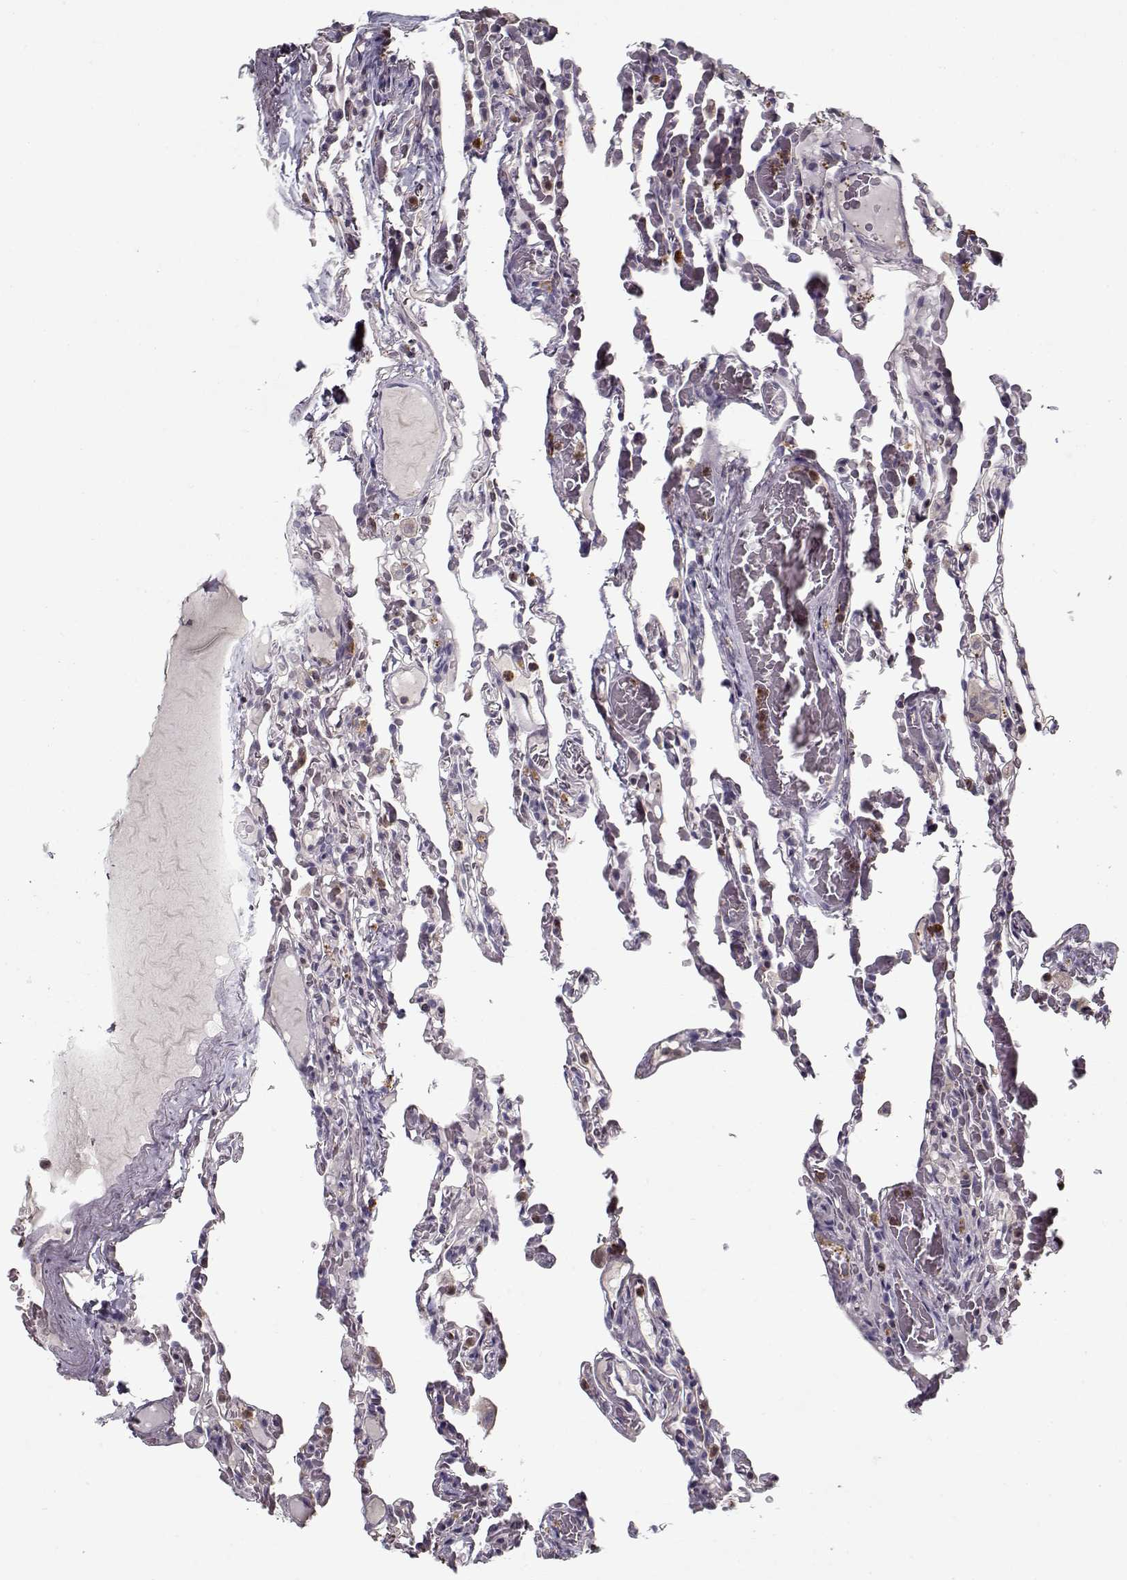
{"staining": {"intensity": "negative", "quantity": "none", "location": "none"}, "tissue": "lung", "cell_type": "Alveolar cells", "image_type": "normal", "snomed": [{"axis": "morphology", "description": "Normal tissue, NOS"}, {"axis": "topography", "description": "Lung"}], "caption": "Immunohistochemistry (IHC) image of normal lung stained for a protein (brown), which demonstrates no positivity in alveolar cells.", "gene": "UNC13D", "patient": {"sex": "female", "age": 43}}